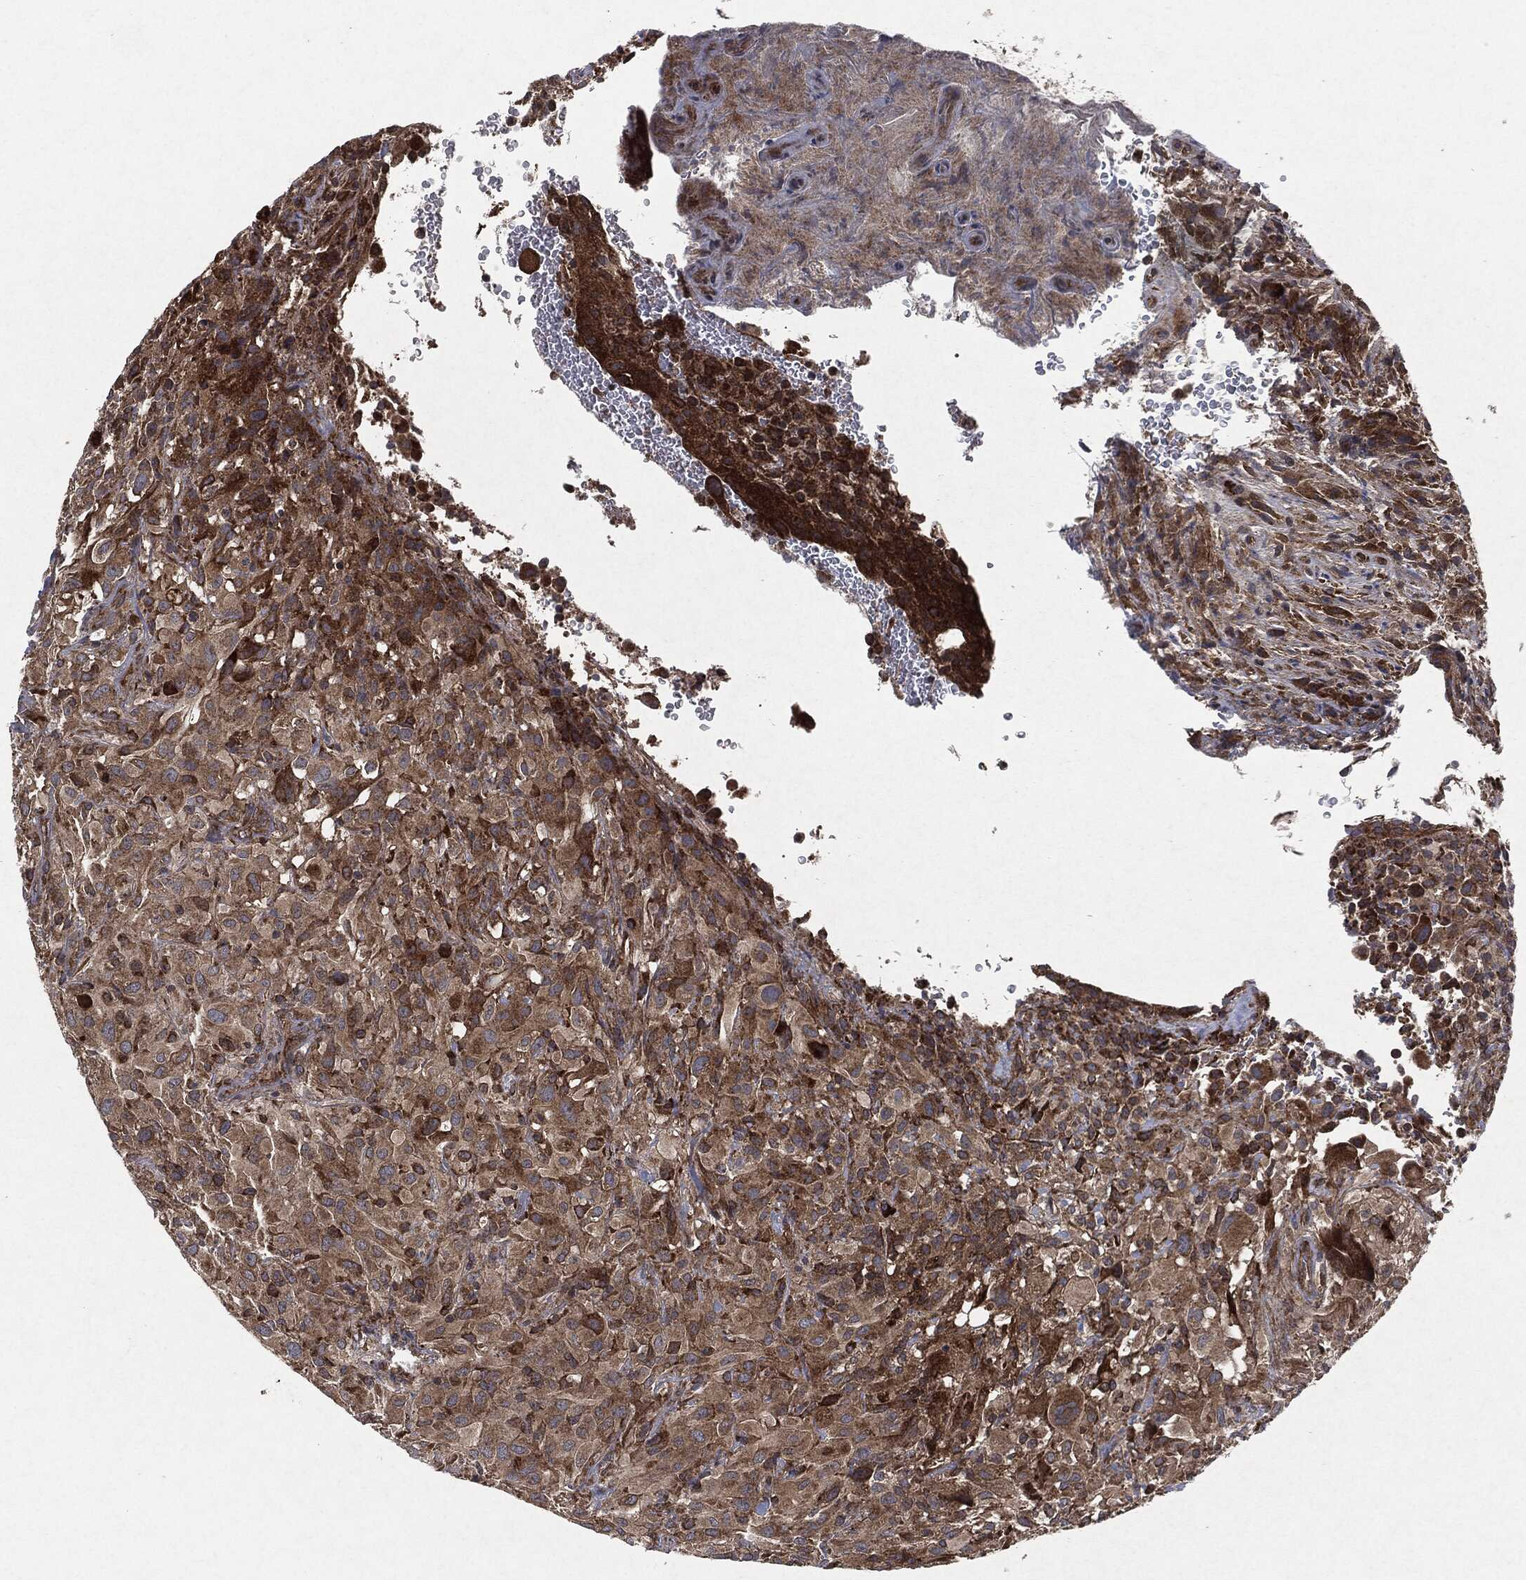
{"staining": {"intensity": "strong", "quantity": "<25%", "location": "cytoplasmic/membranous"}, "tissue": "glioma", "cell_type": "Tumor cells", "image_type": "cancer", "snomed": [{"axis": "morphology", "description": "Glioma, malignant, High grade"}, {"axis": "topography", "description": "Cerebral cortex"}], "caption": "High-power microscopy captured an immunohistochemistry (IHC) image of malignant glioma (high-grade), revealing strong cytoplasmic/membranous positivity in approximately <25% of tumor cells.", "gene": "RAF1", "patient": {"sex": "male", "age": 35}}